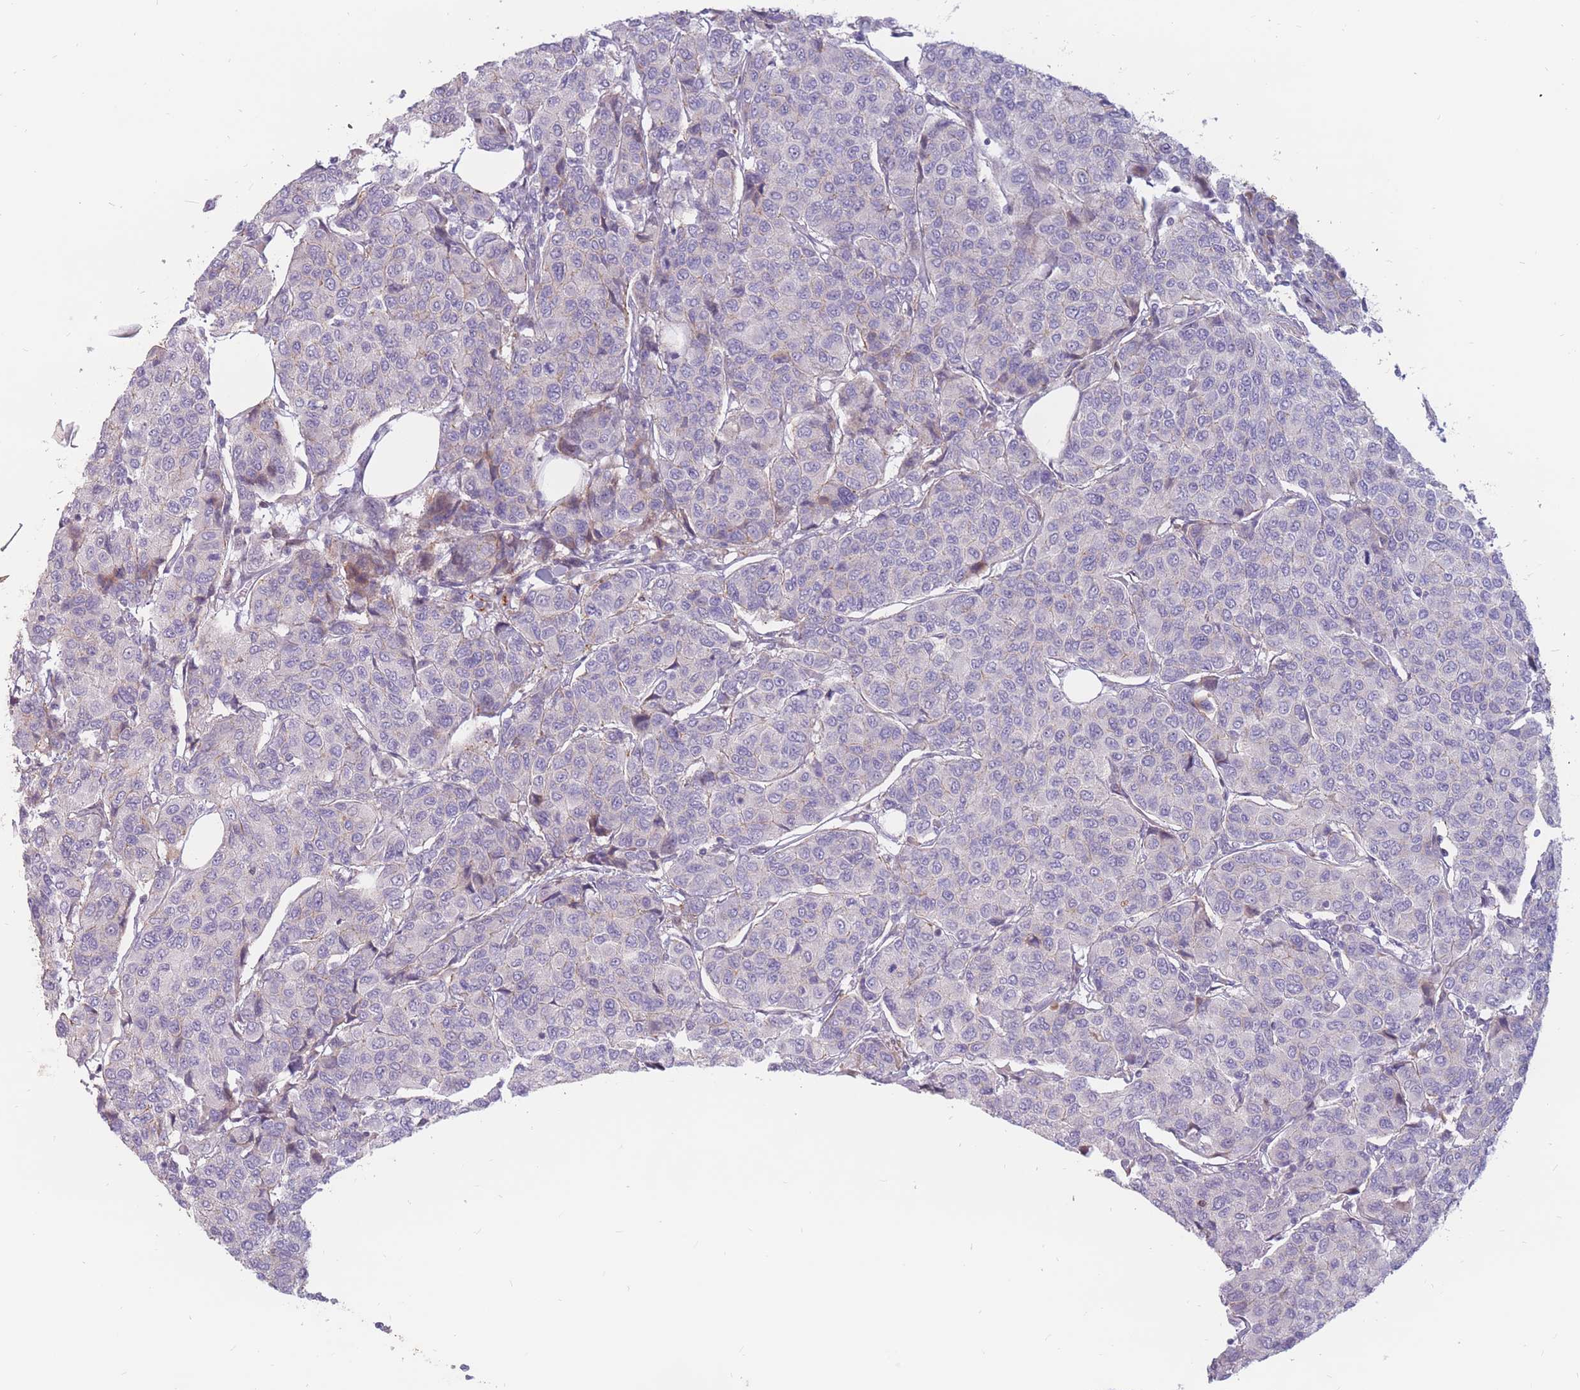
{"staining": {"intensity": "negative", "quantity": "none", "location": "none"}, "tissue": "breast cancer", "cell_type": "Tumor cells", "image_type": "cancer", "snomed": [{"axis": "morphology", "description": "Duct carcinoma"}, {"axis": "topography", "description": "Breast"}], "caption": "The micrograph exhibits no staining of tumor cells in invasive ductal carcinoma (breast).", "gene": "PTGDR", "patient": {"sex": "female", "age": 55}}